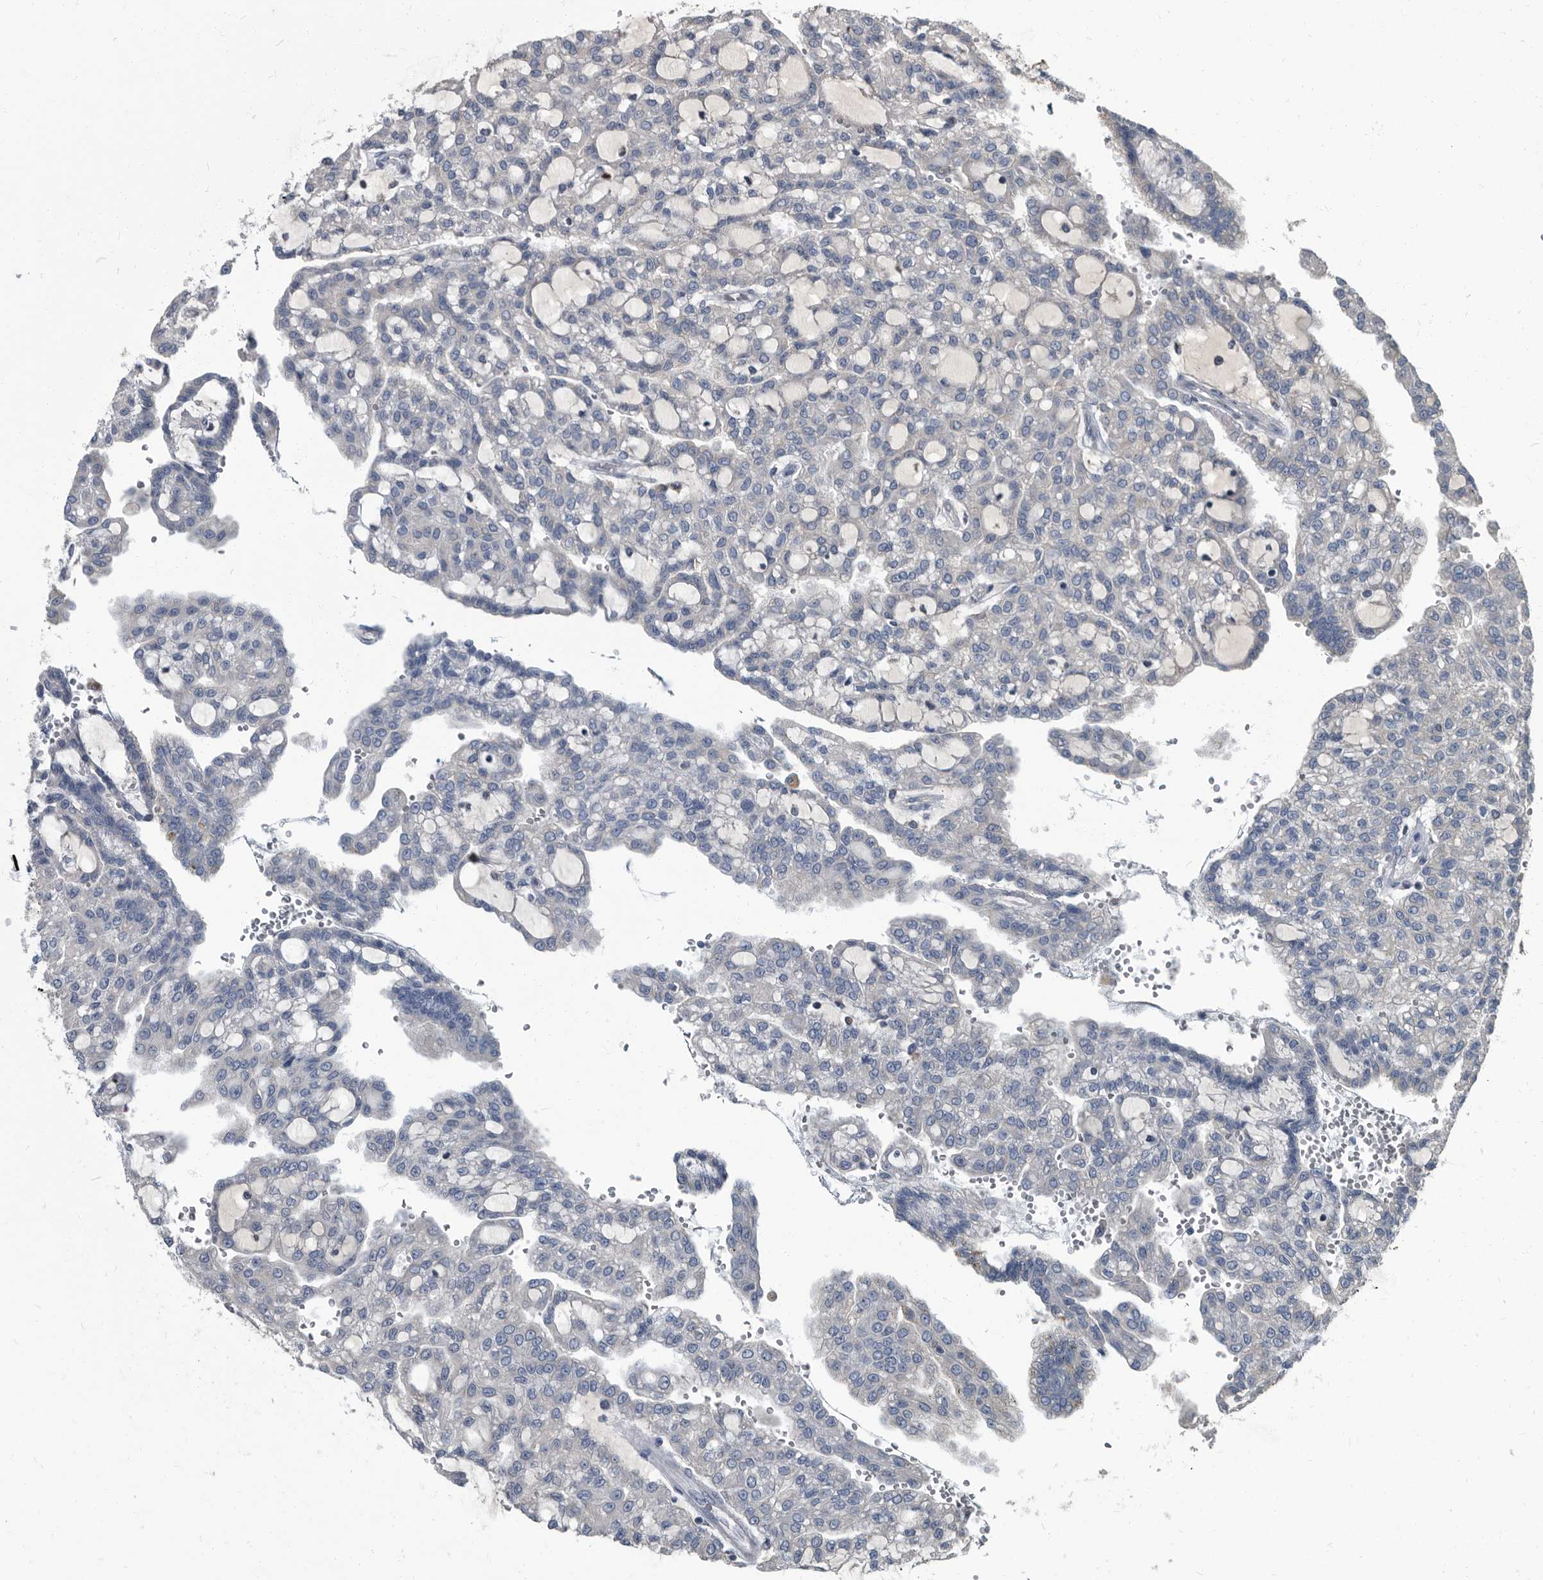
{"staining": {"intensity": "negative", "quantity": "none", "location": "none"}, "tissue": "renal cancer", "cell_type": "Tumor cells", "image_type": "cancer", "snomed": [{"axis": "morphology", "description": "Adenocarcinoma, NOS"}, {"axis": "topography", "description": "Kidney"}], "caption": "An image of human renal adenocarcinoma is negative for staining in tumor cells.", "gene": "CDV3", "patient": {"sex": "male", "age": 63}}